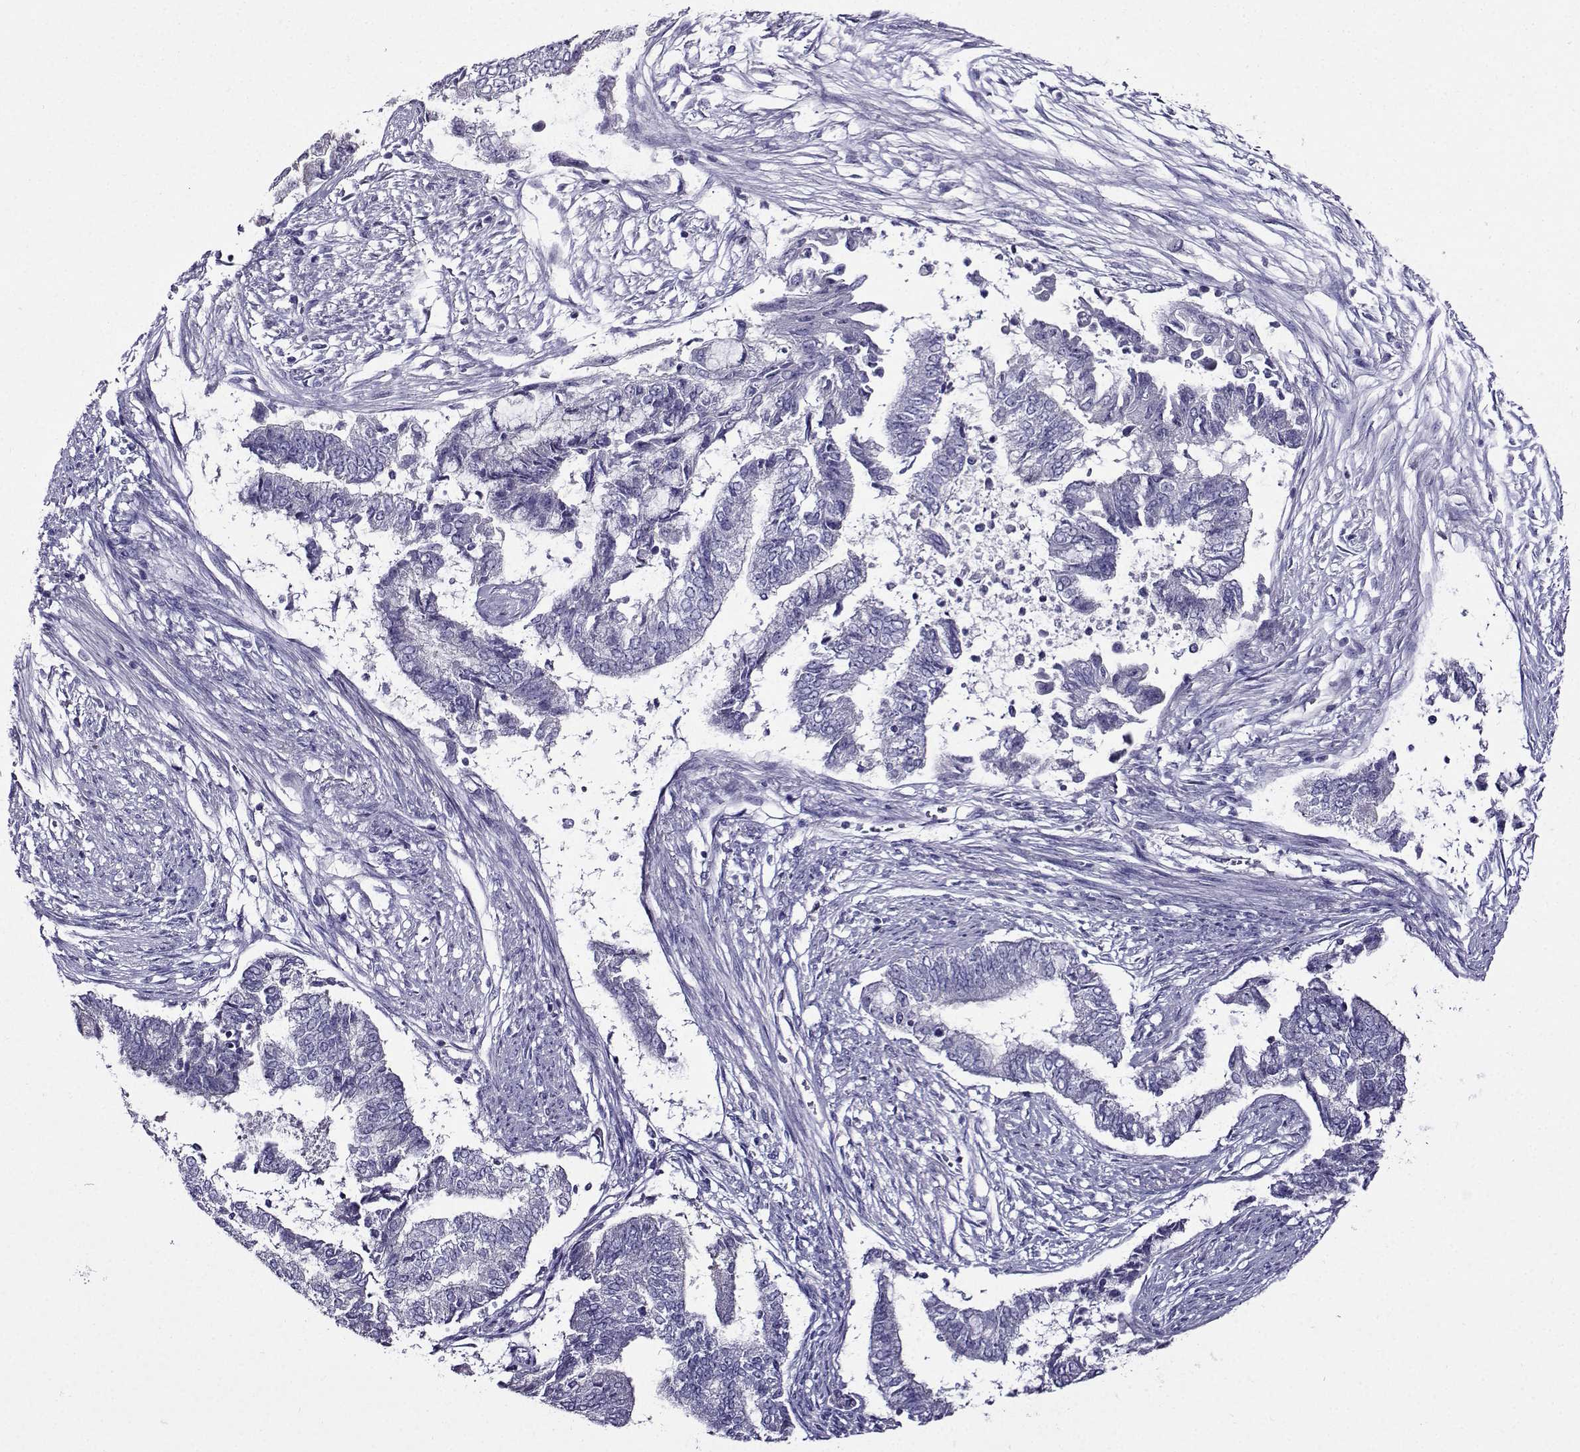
{"staining": {"intensity": "negative", "quantity": "none", "location": "none"}, "tissue": "endometrial cancer", "cell_type": "Tumor cells", "image_type": "cancer", "snomed": [{"axis": "morphology", "description": "Adenocarcinoma, NOS"}, {"axis": "topography", "description": "Endometrium"}], "caption": "Tumor cells are negative for brown protein staining in endometrial cancer (adenocarcinoma).", "gene": "TMEM266", "patient": {"sex": "female", "age": 65}}